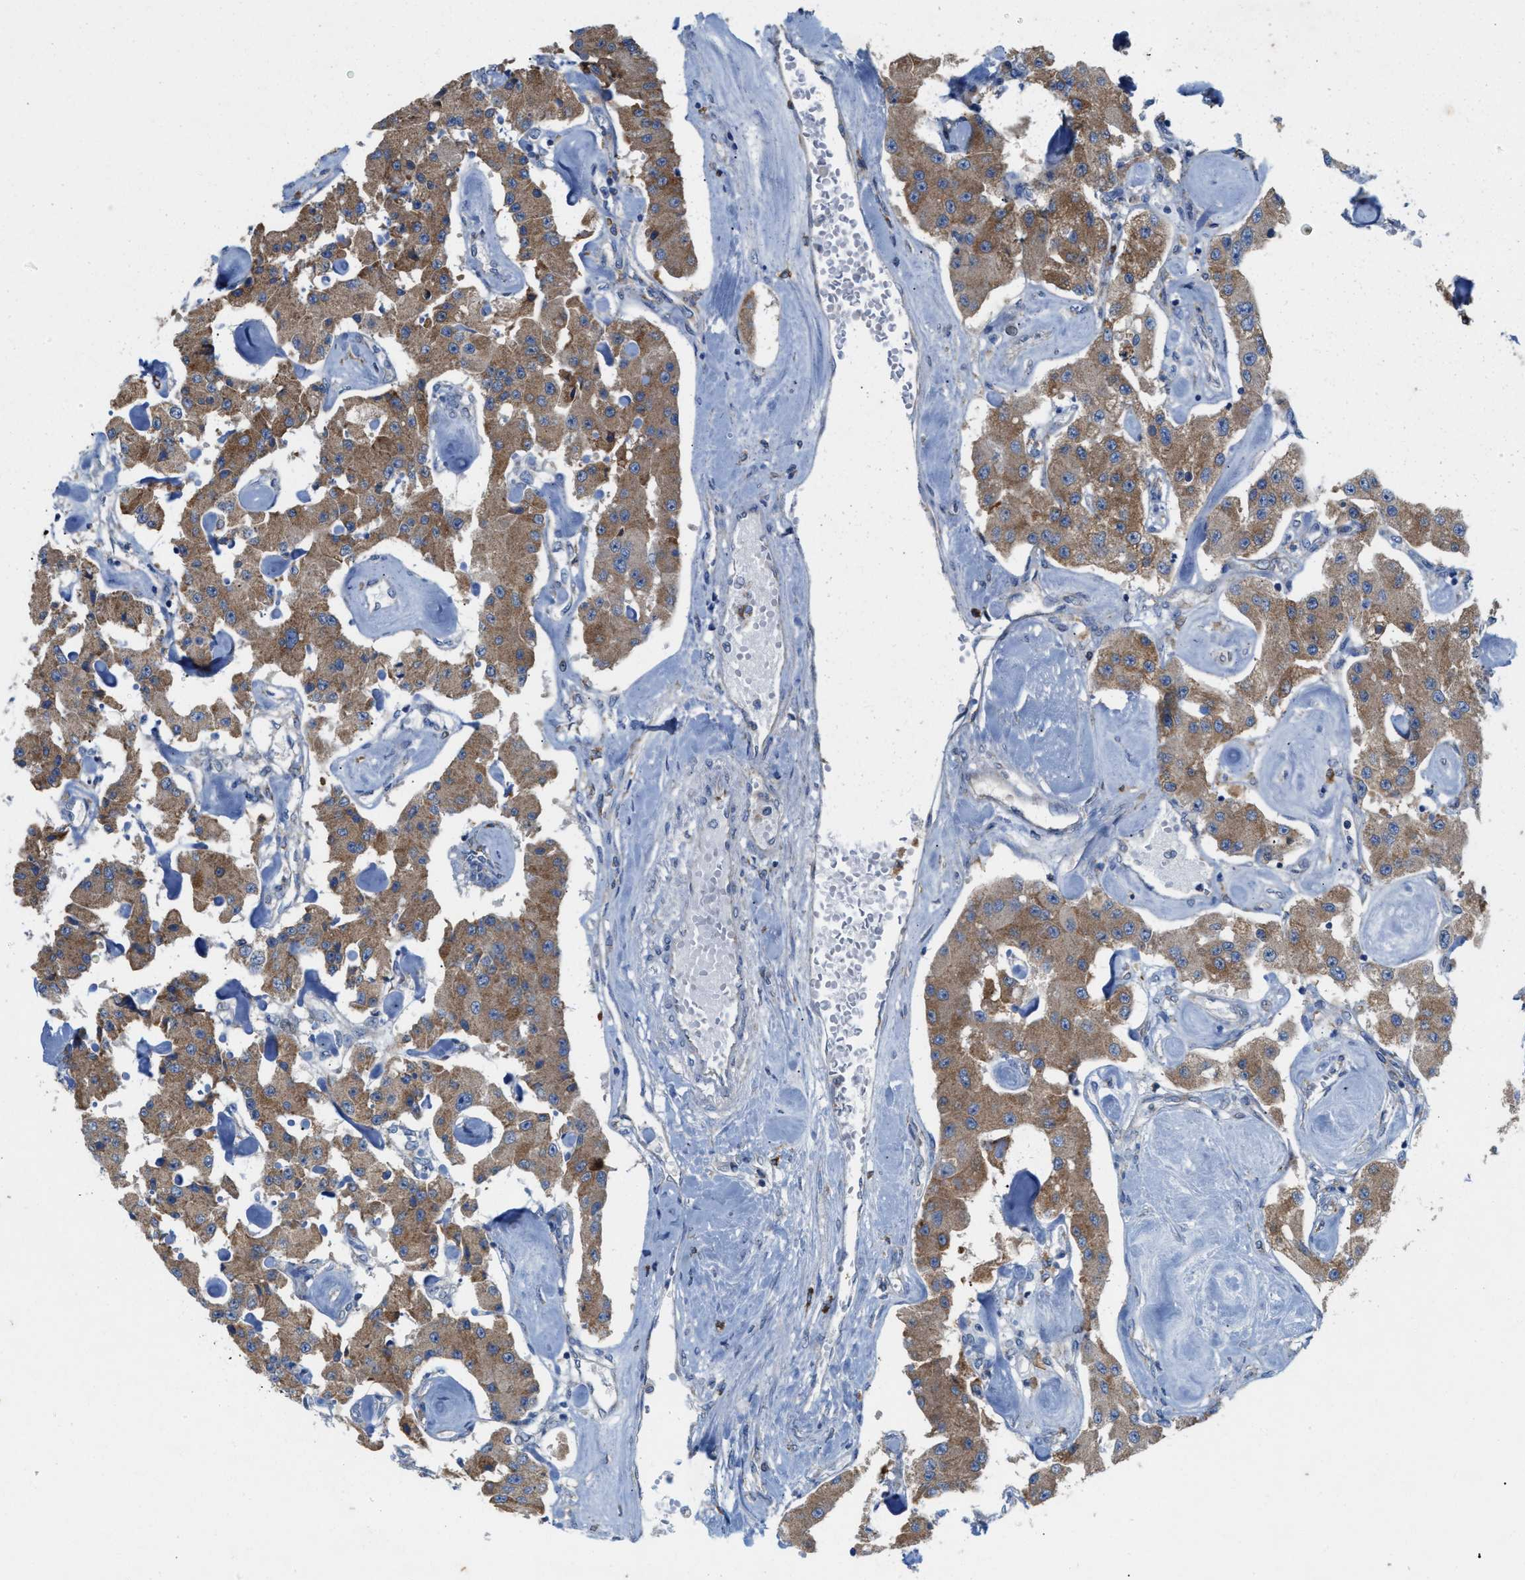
{"staining": {"intensity": "moderate", "quantity": ">75%", "location": "cytoplasmic/membranous"}, "tissue": "carcinoid", "cell_type": "Tumor cells", "image_type": "cancer", "snomed": [{"axis": "morphology", "description": "Carcinoid, malignant, NOS"}, {"axis": "topography", "description": "Pancreas"}], "caption": "Moderate cytoplasmic/membranous protein staining is identified in about >75% of tumor cells in malignant carcinoid.", "gene": "DYNC2I1", "patient": {"sex": "male", "age": 41}}